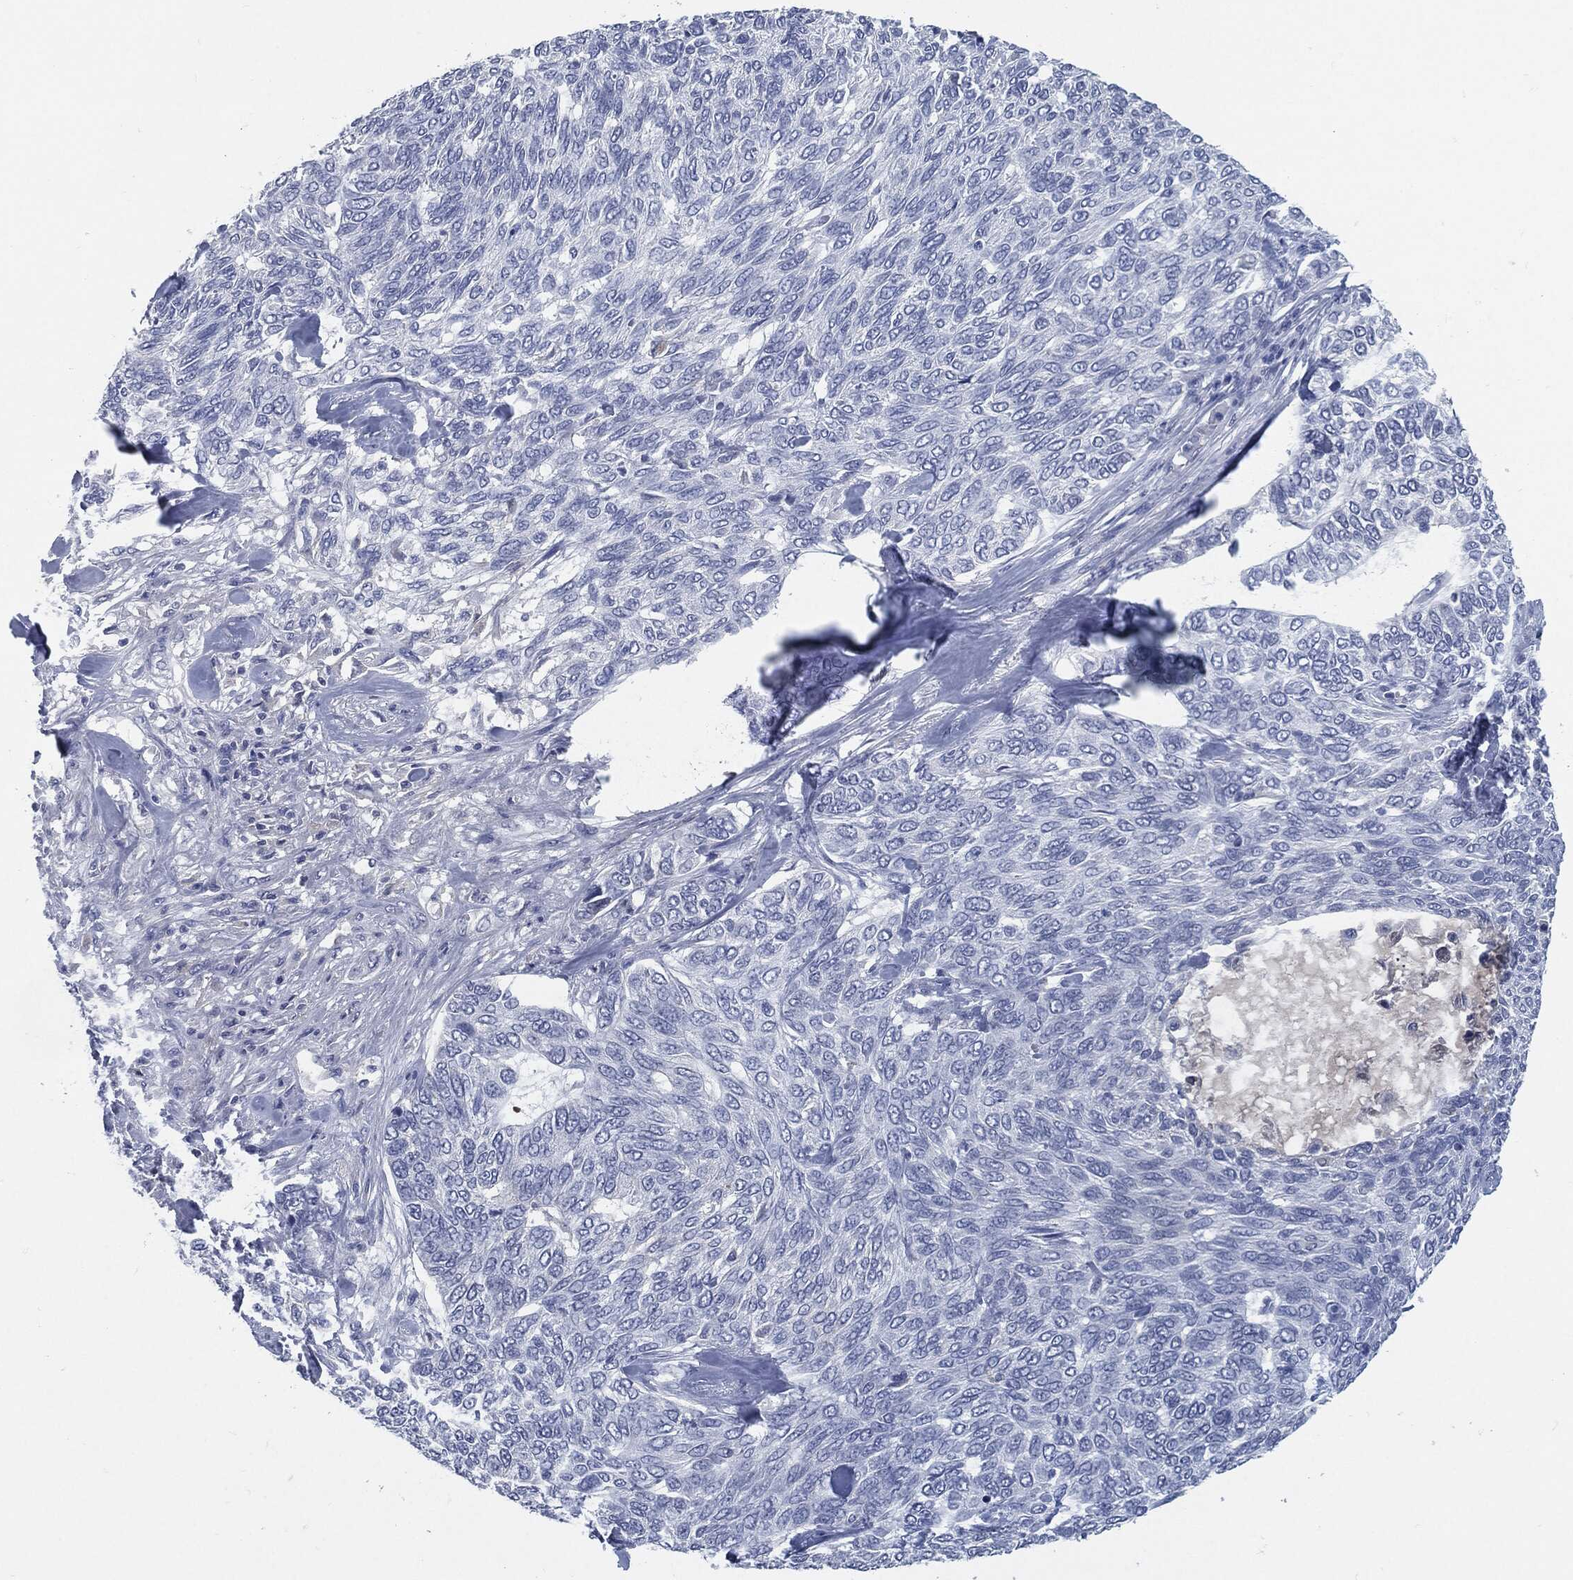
{"staining": {"intensity": "negative", "quantity": "none", "location": "none"}, "tissue": "skin cancer", "cell_type": "Tumor cells", "image_type": "cancer", "snomed": [{"axis": "morphology", "description": "Basal cell carcinoma"}, {"axis": "topography", "description": "Skin"}], "caption": "Protein analysis of skin cancer (basal cell carcinoma) exhibits no significant staining in tumor cells.", "gene": "MST1", "patient": {"sex": "female", "age": 65}}